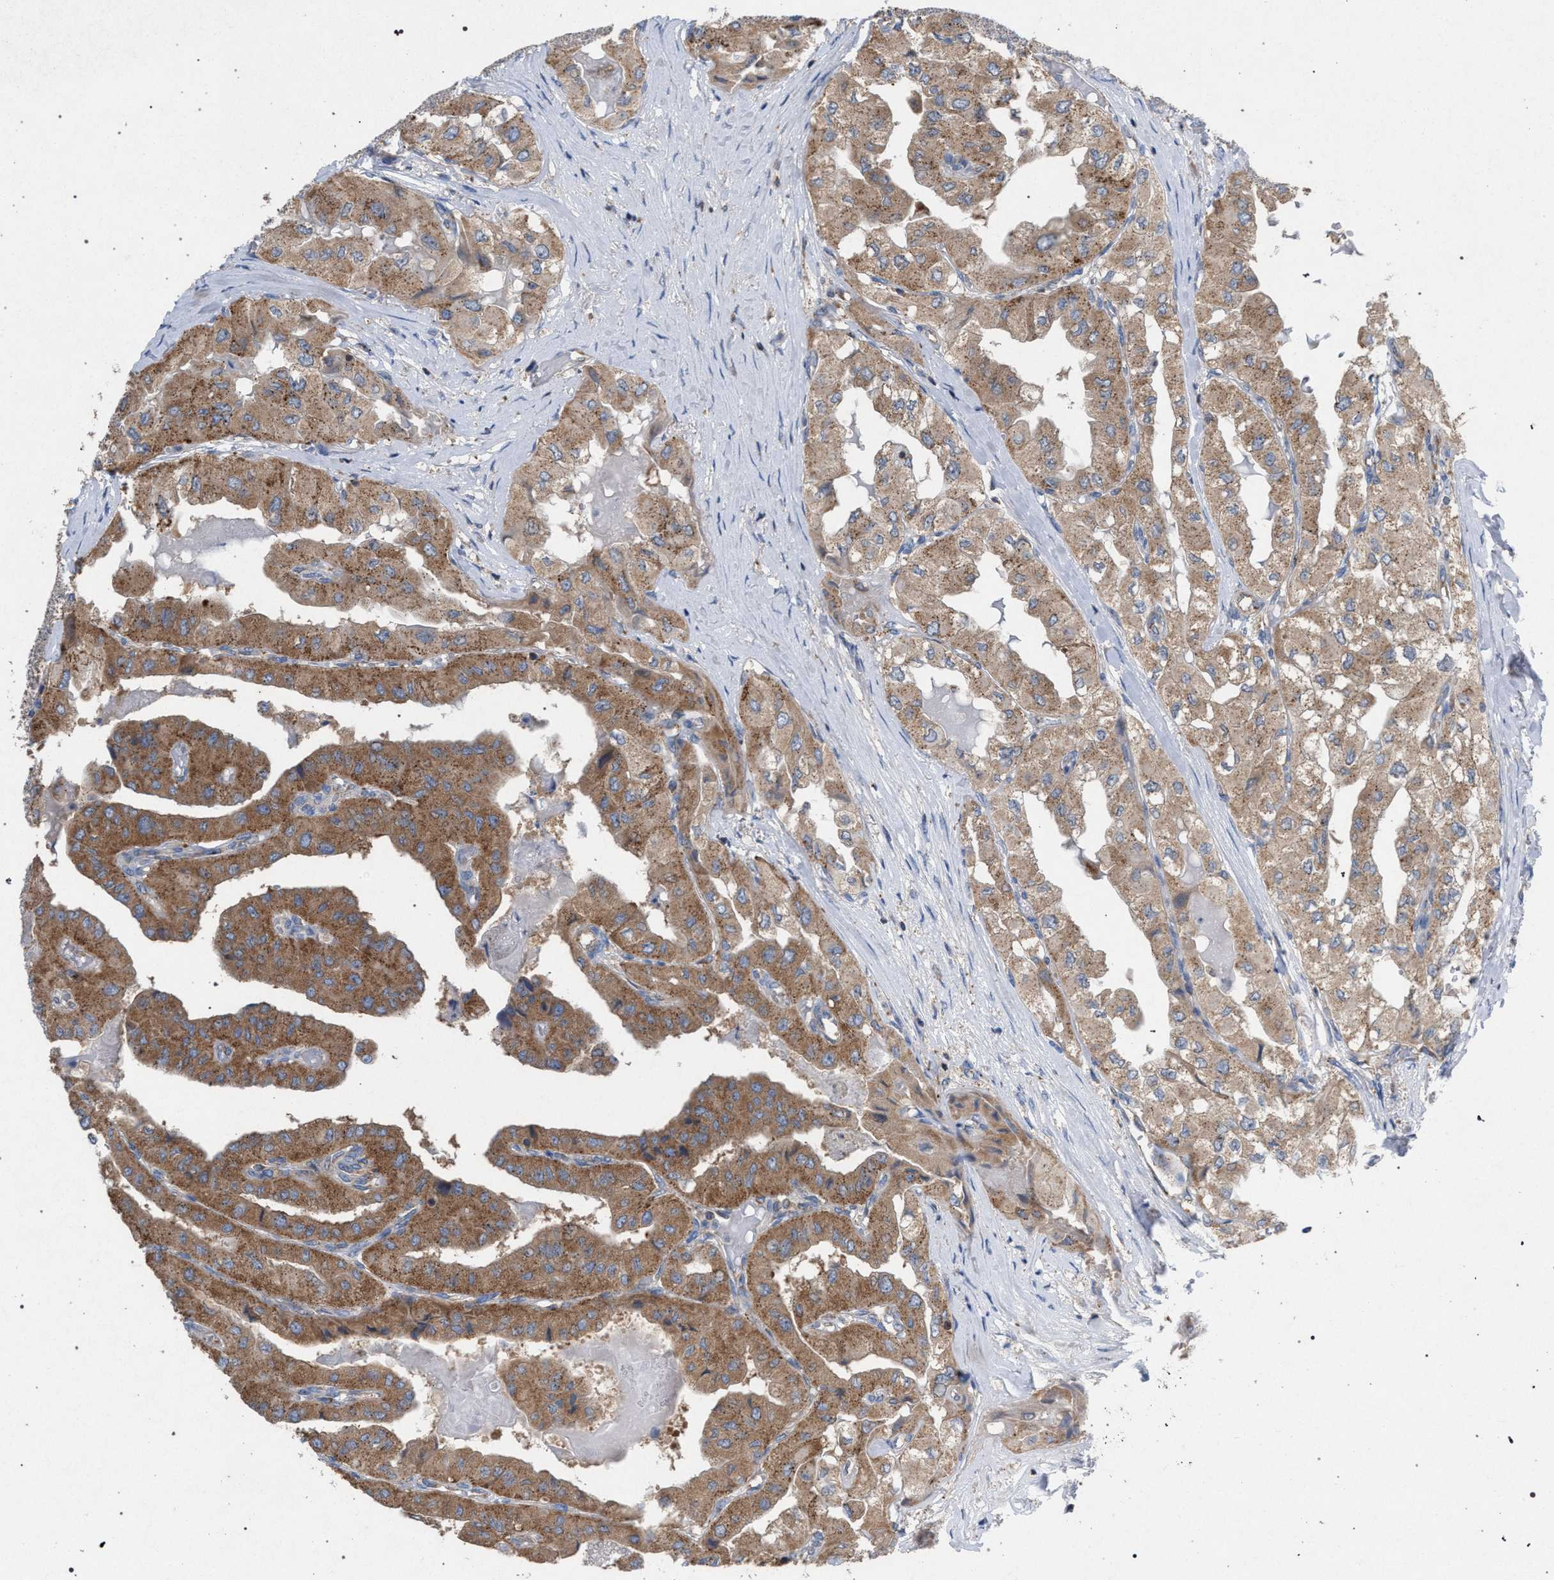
{"staining": {"intensity": "moderate", "quantity": ">75%", "location": "cytoplasmic/membranous"}, "tissue": "thyroid cancer", "cell_type": "Tumor cells", "image_type": "cancer", "snomed": [{"axis": "morphology", "description": "Papillary adenocarcinoma, NOS"}, {"axis": "topography", "description": "Thyroid gland"}], "caption": "Immunohistochemical staining of thyroid cancer (papillary adenocarcinoma) demonstrates medium levels of moderate cytoplasmic/membranous protein expression in about >75% of tumor cells. (DAB IHC with brightfield microscopy, high magnification).", "gene": "VPS13A", "patient": {"sex": "female", "age": 59}}